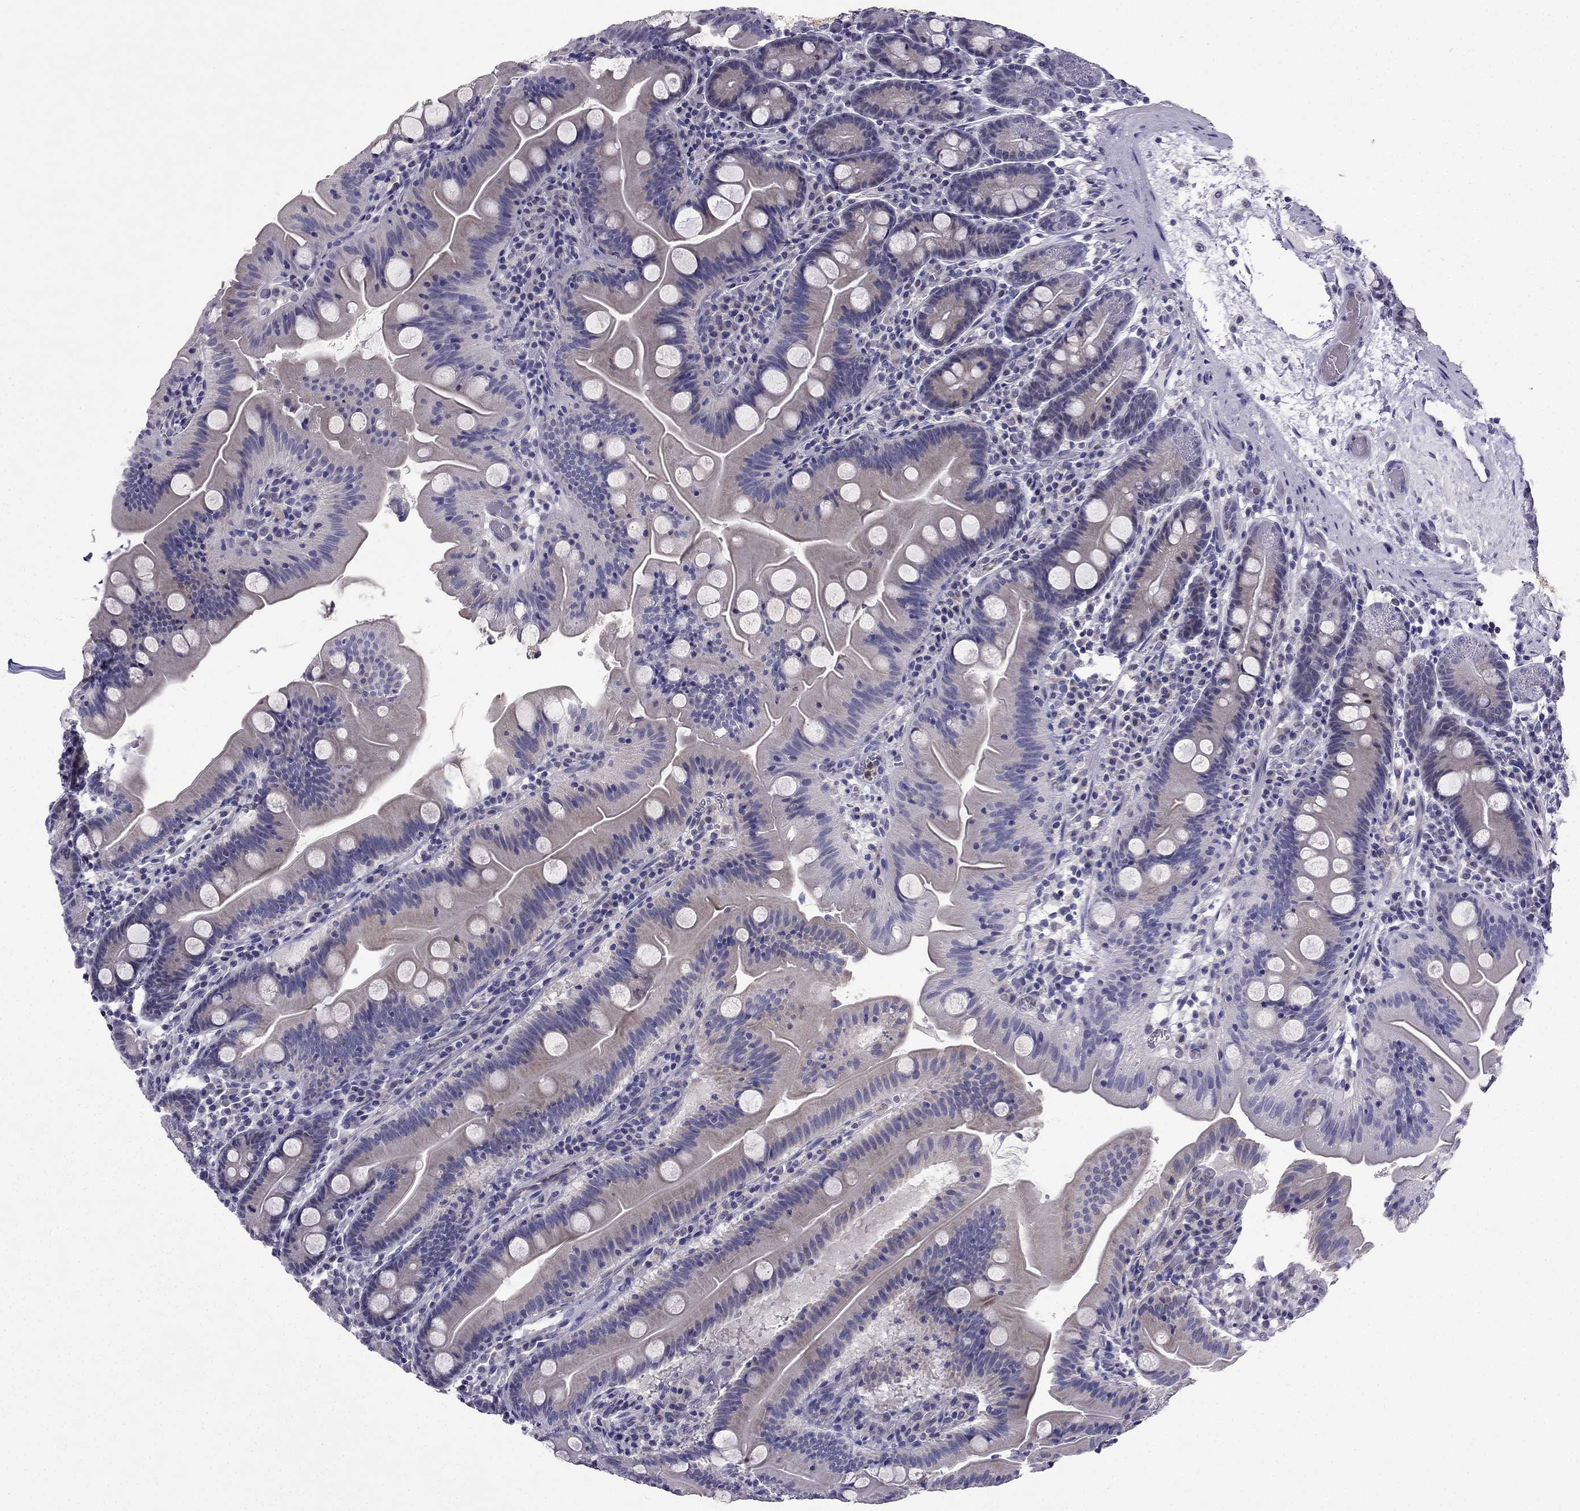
{"staining": {"intensity": "weak", "quantity": ">75%", "location": "cytoplasmic/membranous"}, "tissue": "small intestine", "cell_type": "Glandular cells", "image_type": "normal", "snomed": [{"axis": "morphology", "description": "Normal tissue, NOS"}, {"axis": "topography", "description": "Small intestine"}], "caption": "A brown stain highlights weak cytoplasmic/membranous staining of a protein in glandular cells of normal human small intestine.", "gene": "SLC6A2", "patient": {"sex": "male", "age": 37}}